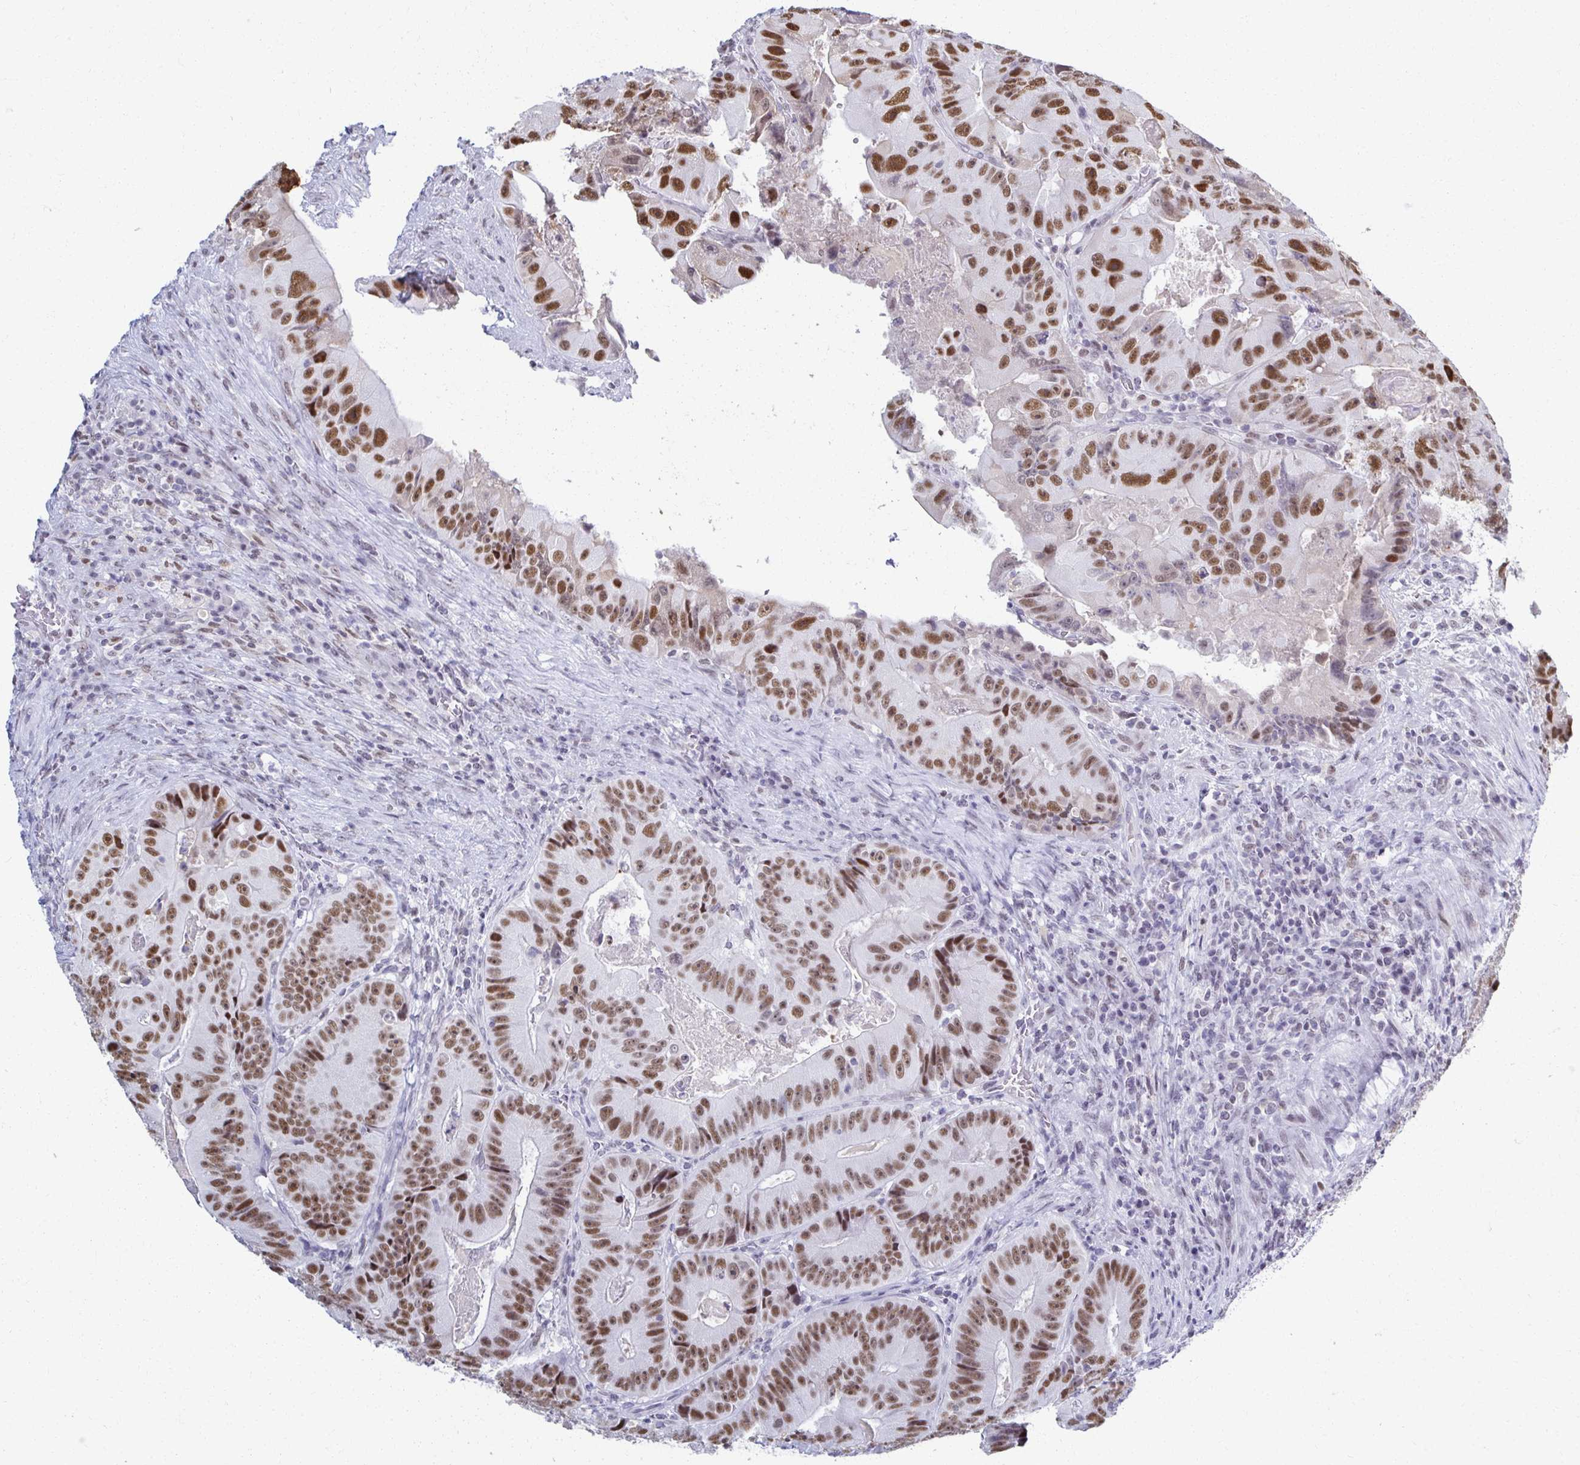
{"staining": {"intensity": "moderate", "quantity": ">75%", "location": "nuclear"}, "tissue": "colorectal cancer", "cell_type": "Tumor cells", "image_type": "cancer", "snomed": [{"axis": "morphology", "description": "Adenocarcinoma, NOS"}, {"axis": "topography", "description": "Colon"}], "caption": "Immunohistochemical staining of human colorectal cancer (adenocarcinoma) demonstrates medium levels of moderate nuclear protein positivity in approximately >75% of tumor cells.", "gene": "IRF7", "patient": {"sex": "female", "age": 86}}